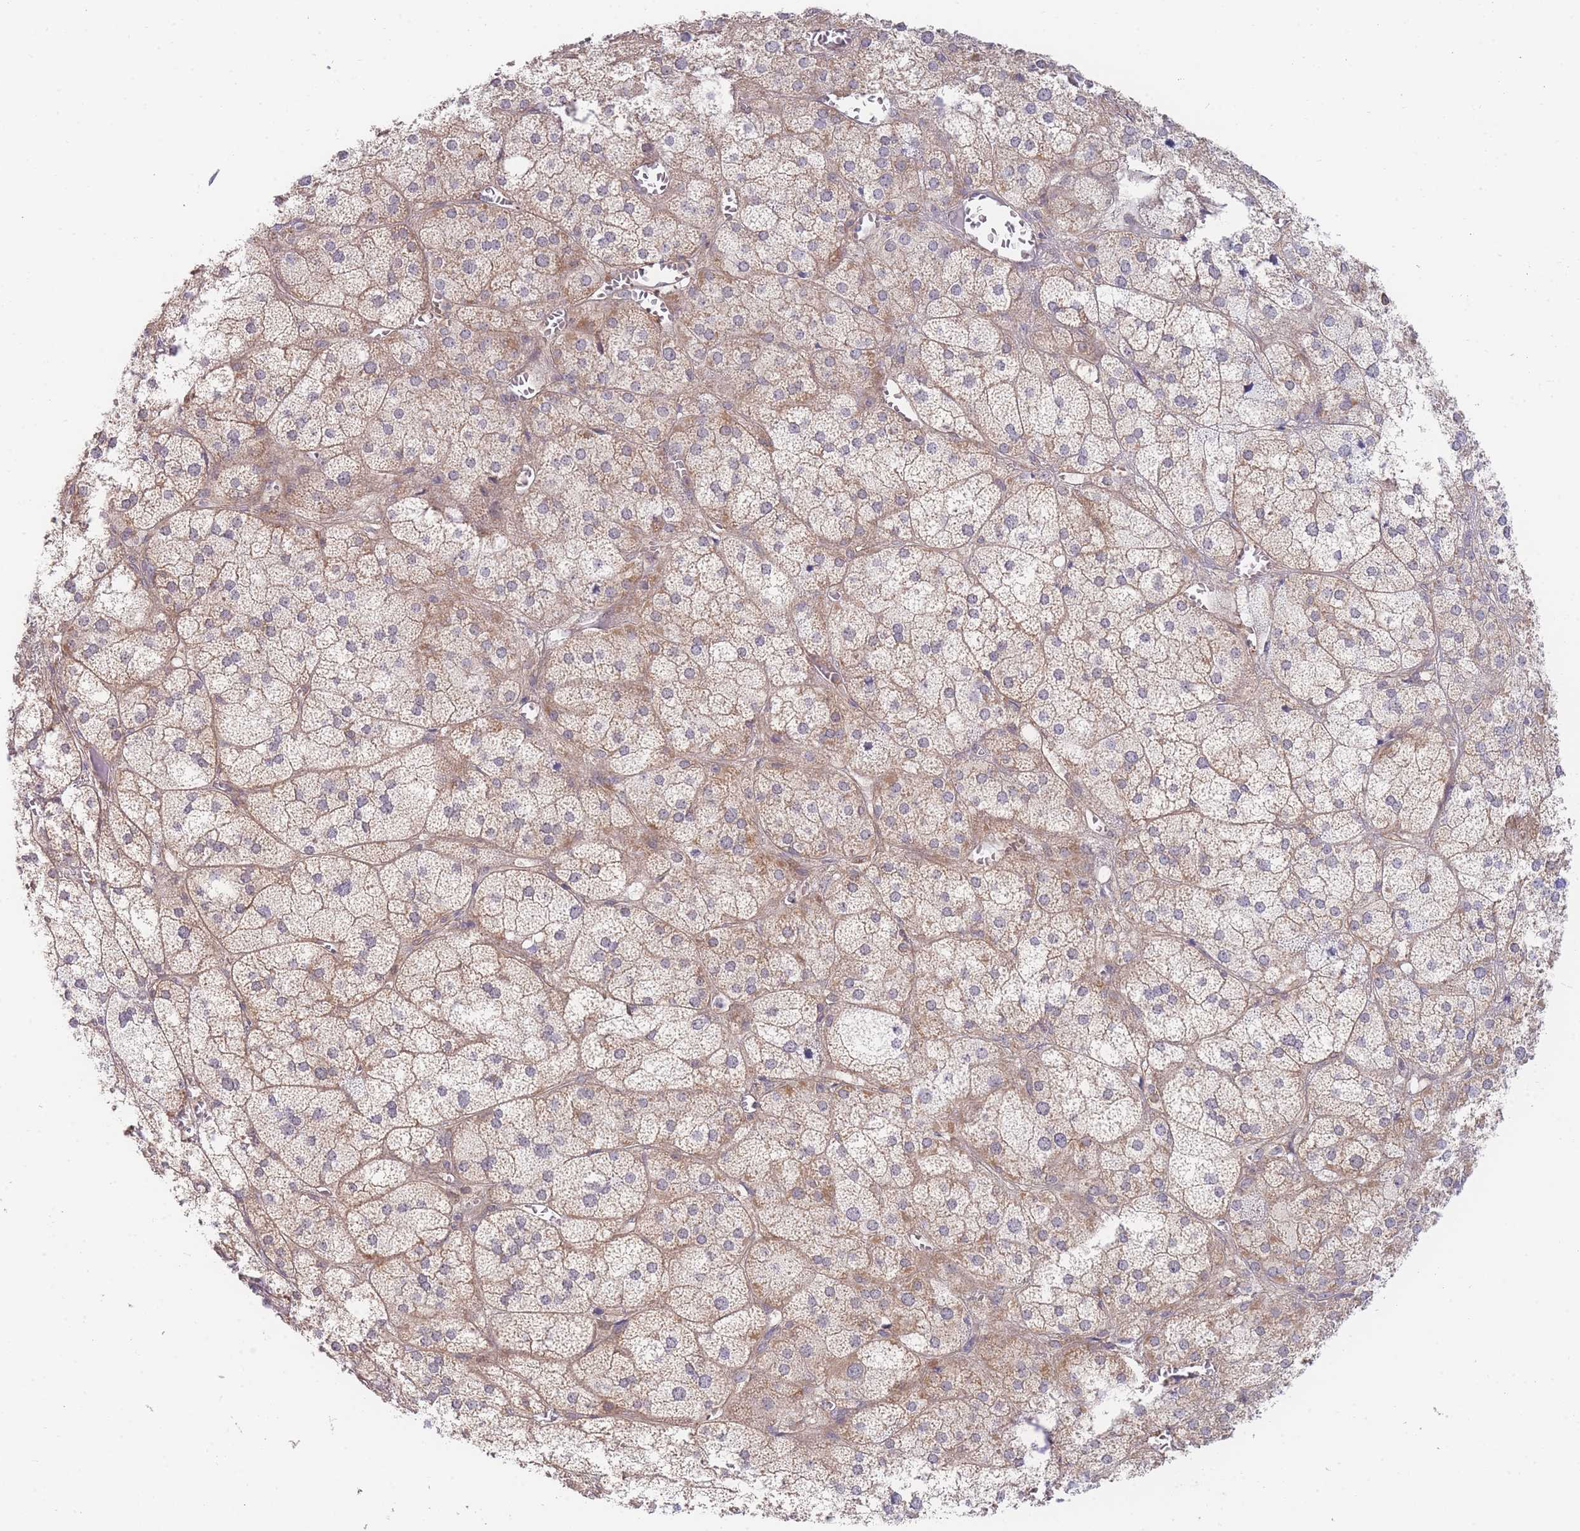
{"staining": {"intensity": "moderate", "quantity": ">75%", "location": "cytoplasmic/membranous"}, "tissue": "adrenal gland", "cell_type": "Glandular cells", "image_type": "normal", "snomed": [{"axis": "morphology", "description": "Normal tissue, NOS"}, {"axis": "topography", "description": "Adrenal gland"}], "caption": "Immunohistochemistry (IHC) (DAB) staining of normal adrenal gland shows moderate cytoplasmic/membranous protein staining in approximately >75% of glandular cells.", "gene": "MRPS18B", "patient": {"sex": "female", "age": 61}}